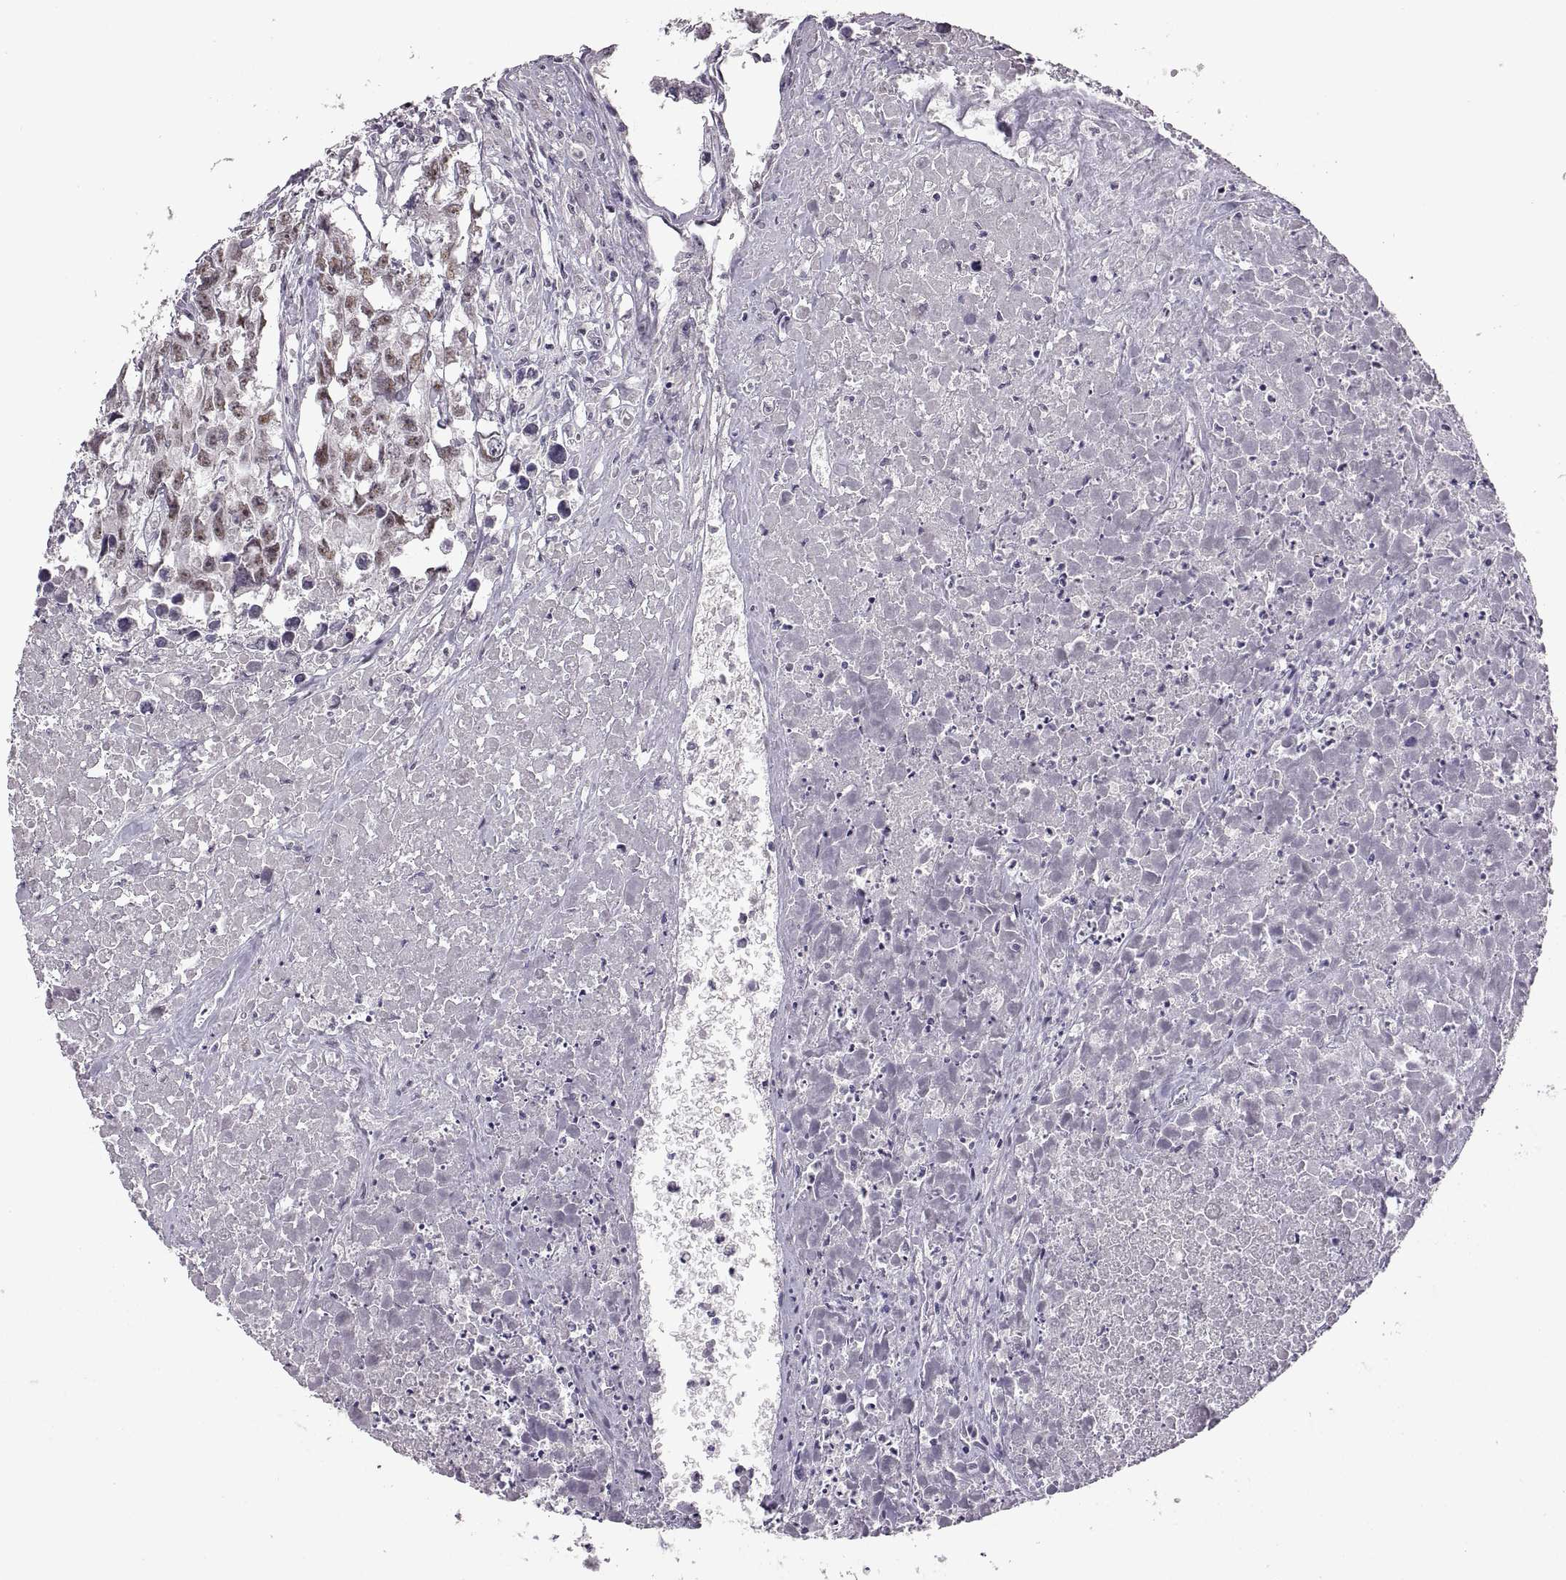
{"staining": {"intensity": "weak", "quantity": ">75%", "location": "nuclear"}, "tissue": "testis cancer", "cell_type": "Tumor cells", "image_type": "cancer", "snomed": [{"axis": "morphology", "description": "Carcinoma, Embryonal, NOS"}, {"axis": "morphology", "description": "Teratoma, malignant, NOS"}, {"axis": "topography", "description": "Testis"}], "caption": "Immunohistochemistry (IHC) of testis cancer demonstrates low levels of weak nuclear staining in about >75% of tumor cells. The protein is shown in brown color, while the nuclei are stained blue.", "gene": "NEK2", "patient": {"sex": "male", "age": 44}}